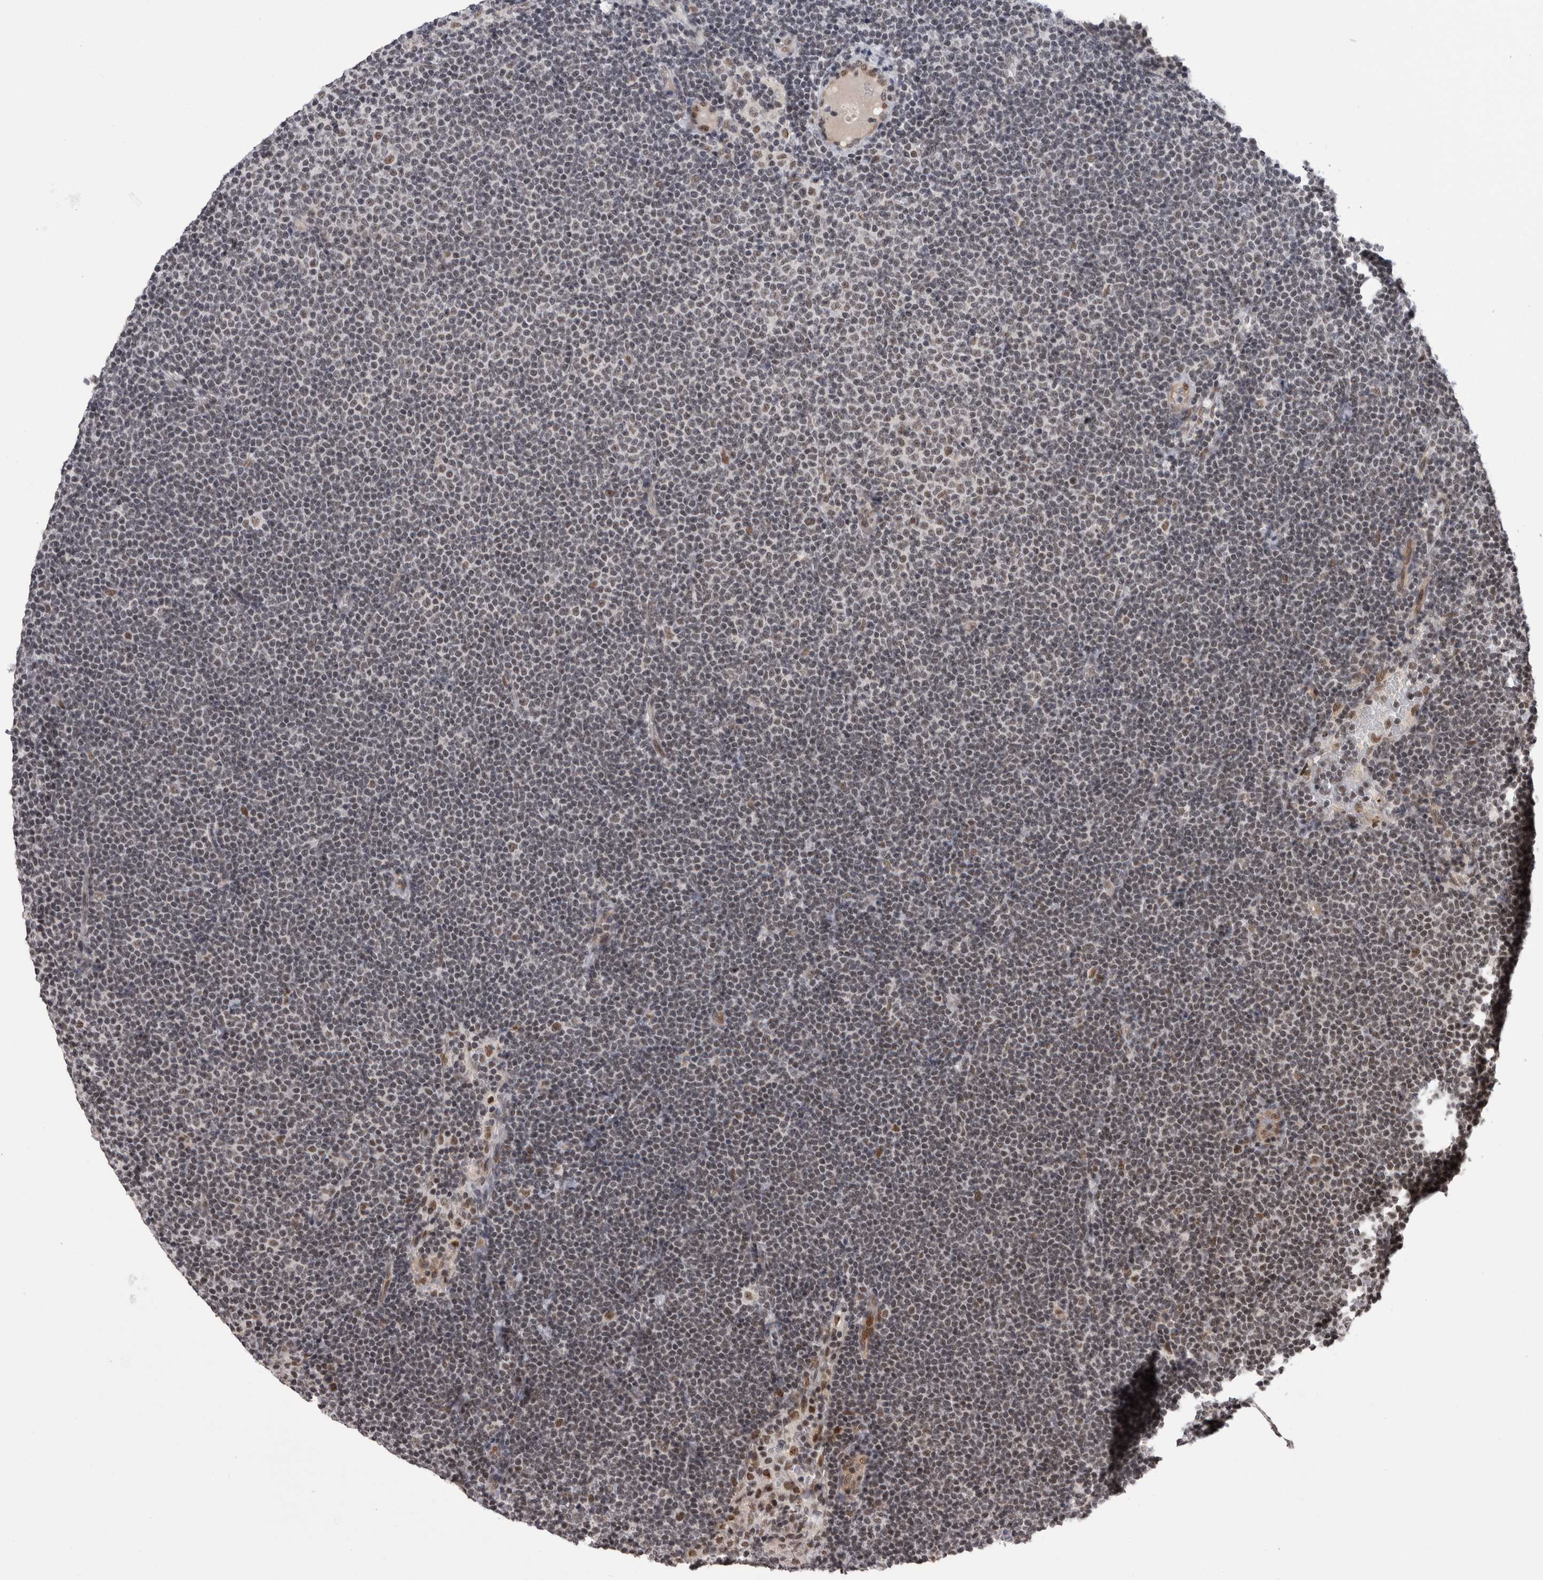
{"staining": {"intensity": "weak", "quantity": "<25%", "location": "nuclear"}, "tissue": "lymphoma", "cell_type": "Tumor cells", "image_type": "cancer", "snomed": [{"axis": "morphology", "description": "Malignant lymphoma, non-Hodgkin's type, Low grade"}, {"axis": "topography", "description": "Lymph node"}], "caption": "DAB (3,3'-diaminobenzidine) immunohistochemical staining of human lymphoma shows no significant positivity in tumor cells. (Immunohistochemistry, brightfield microscopy, high magnification).", "gene": "CPSF2", "patient": {"sex": "female", "age": 53}}